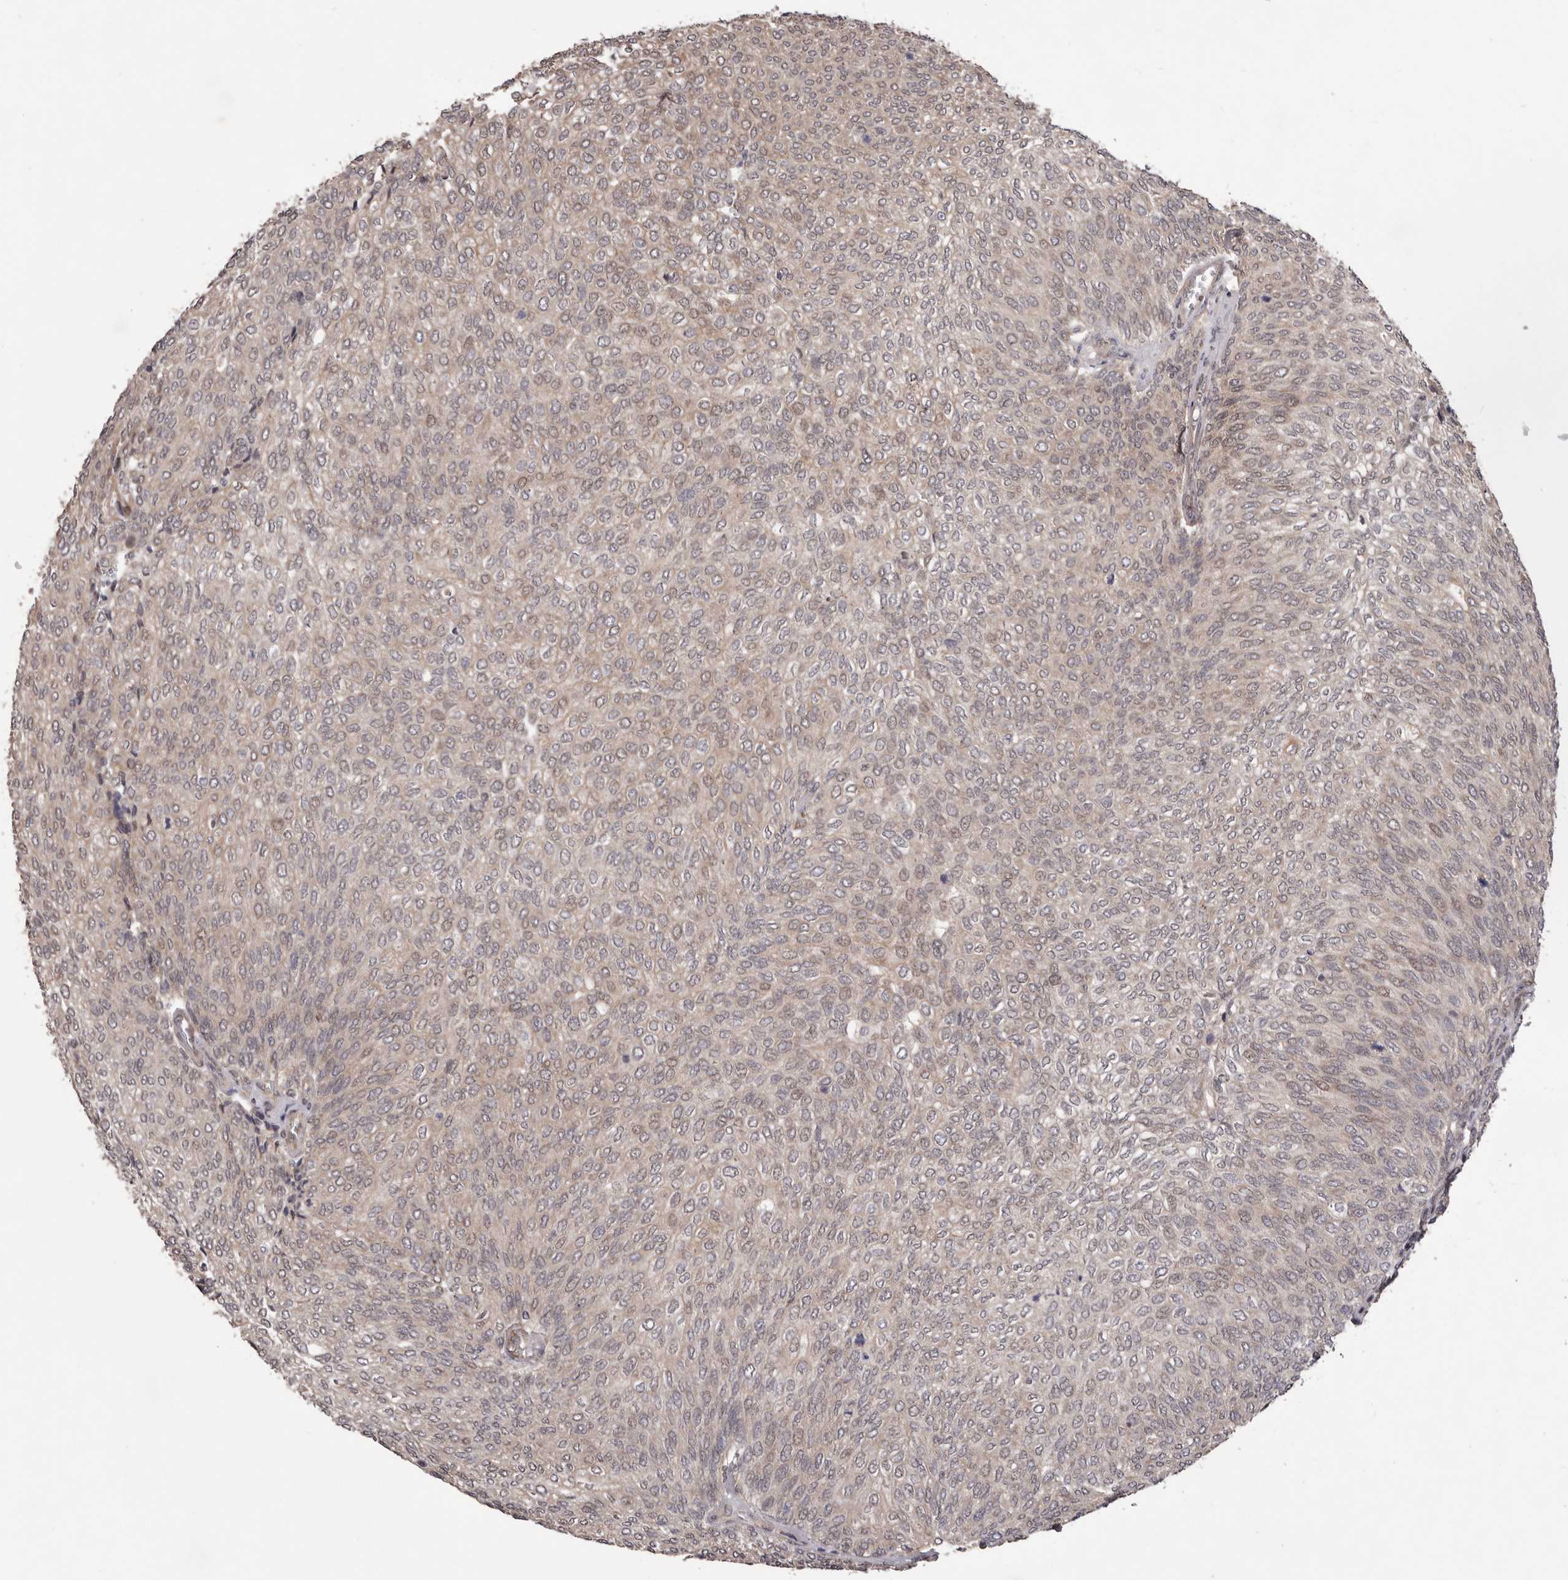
{"staining": {"intensity": "moderate", "quantity": "<25%", "location": "cytoplasmic/membranous"}, "tissue": "urothelial cancer", "cell_type": "Tumor cells", "image_type": "cancer", "snomed": [{"axis": "morphology", "description": "Urothelial carcinoma, Low grade"}, {"axis": "topography", "description": "Urinary bladder"}], "caption": "Low-grade urothelial carcinoma was stained to show a protein in brown. There is low levels of moderate cytoplasmic/membranous positivity in approximately <25% of tumor cells.", "gene": "CELF3", "patient": {"sex": "female", "age": 79}}